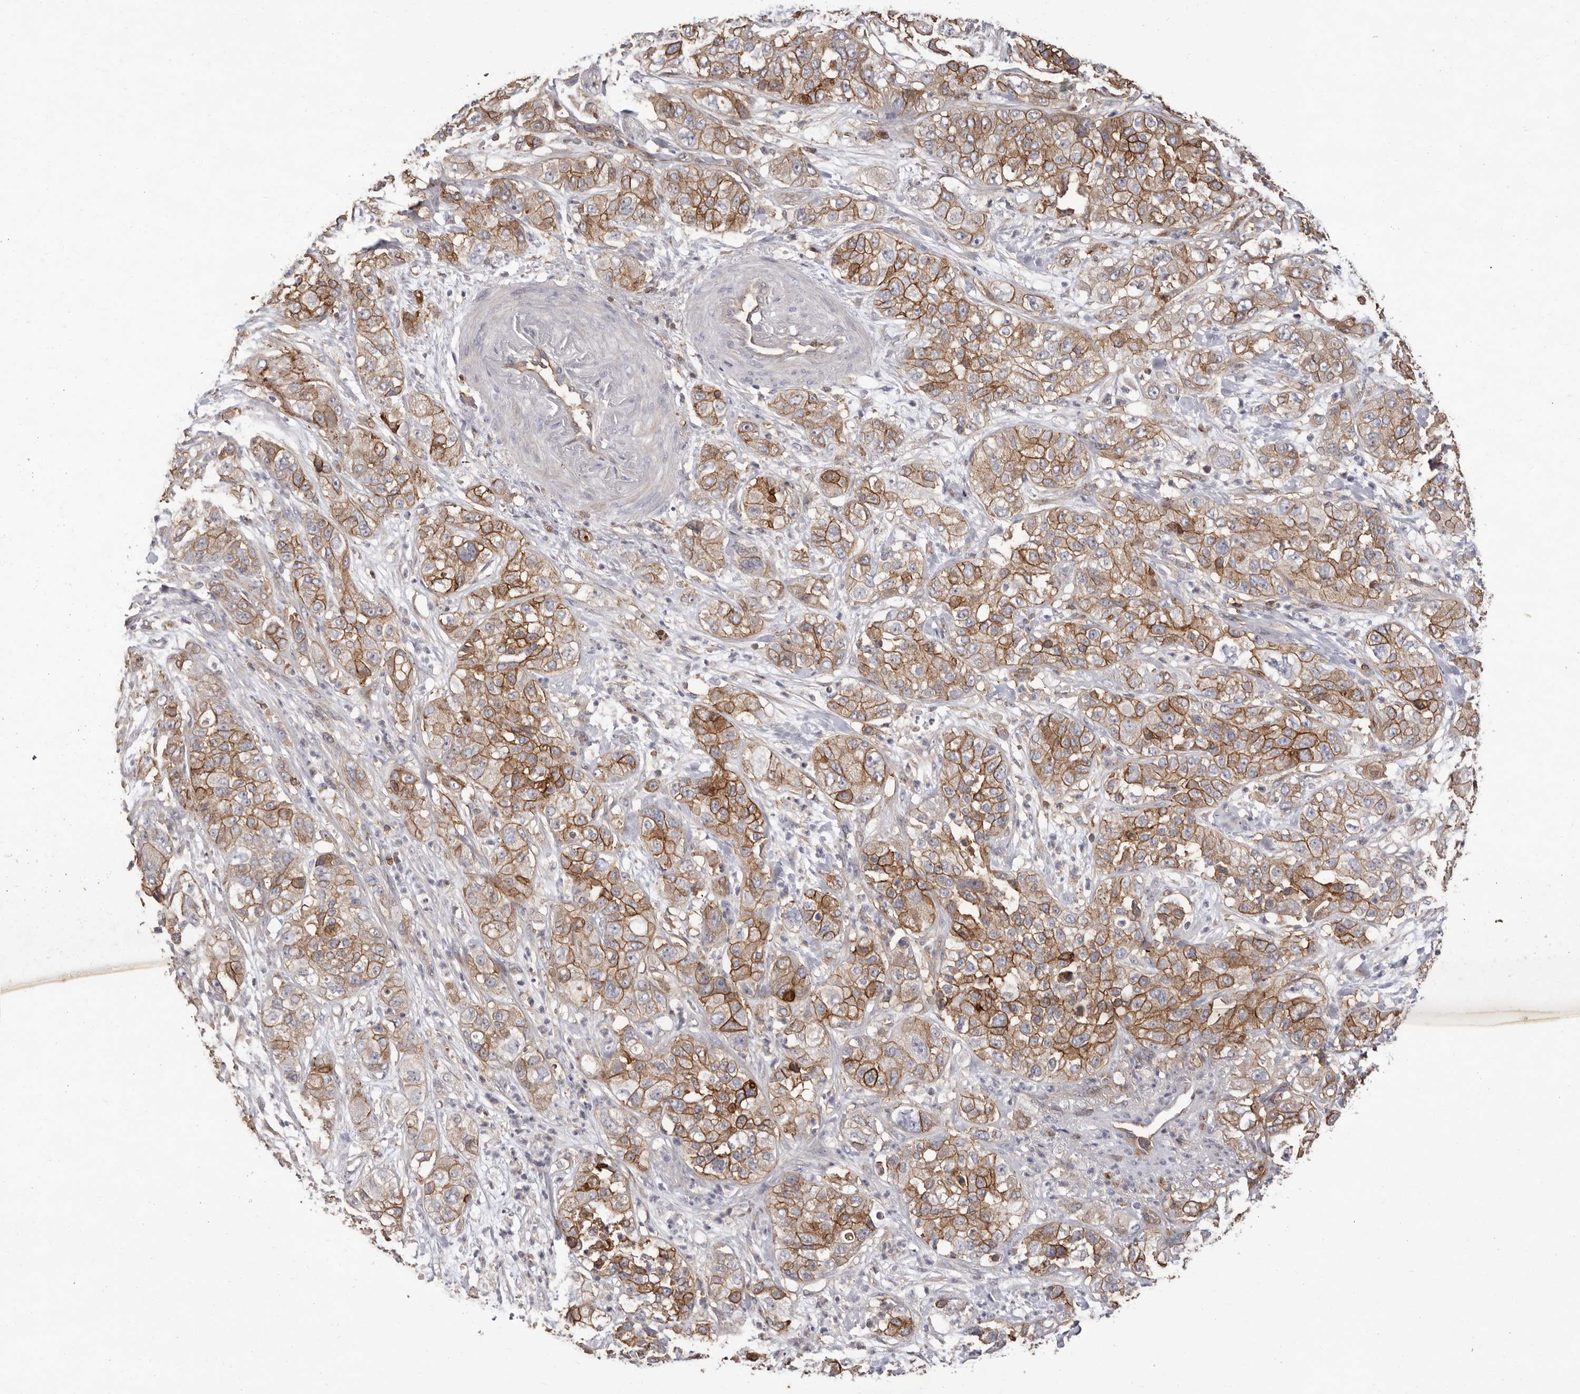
{"staining": {"intensity": "moderate", "quantity": ">75%", "location": "cytoplasmic/membranous"}, "tissue": "pancreatic cancer", "cell_type": "Tumor cells", "image_type": "cancer", "snomed": [{"axis": "morphology", "description": "Adenocarcinoma, NOS"}, {"axis": "topography", "description": "Pancreas"}], "caption": "The immunohistochemical stain highlights moderate cytoplasmic/membranous staining in tumor cells of pancreatic cancer (adenocarcinoma) tissue. The staining was performed using DAB (3,3'-diaminobenzidine), with brown indicating positive protein expression. Nuclei are stained blue with hematoxylin.", "gene": "MMACHC", "patient": {"sex": "female", "age": 78}}